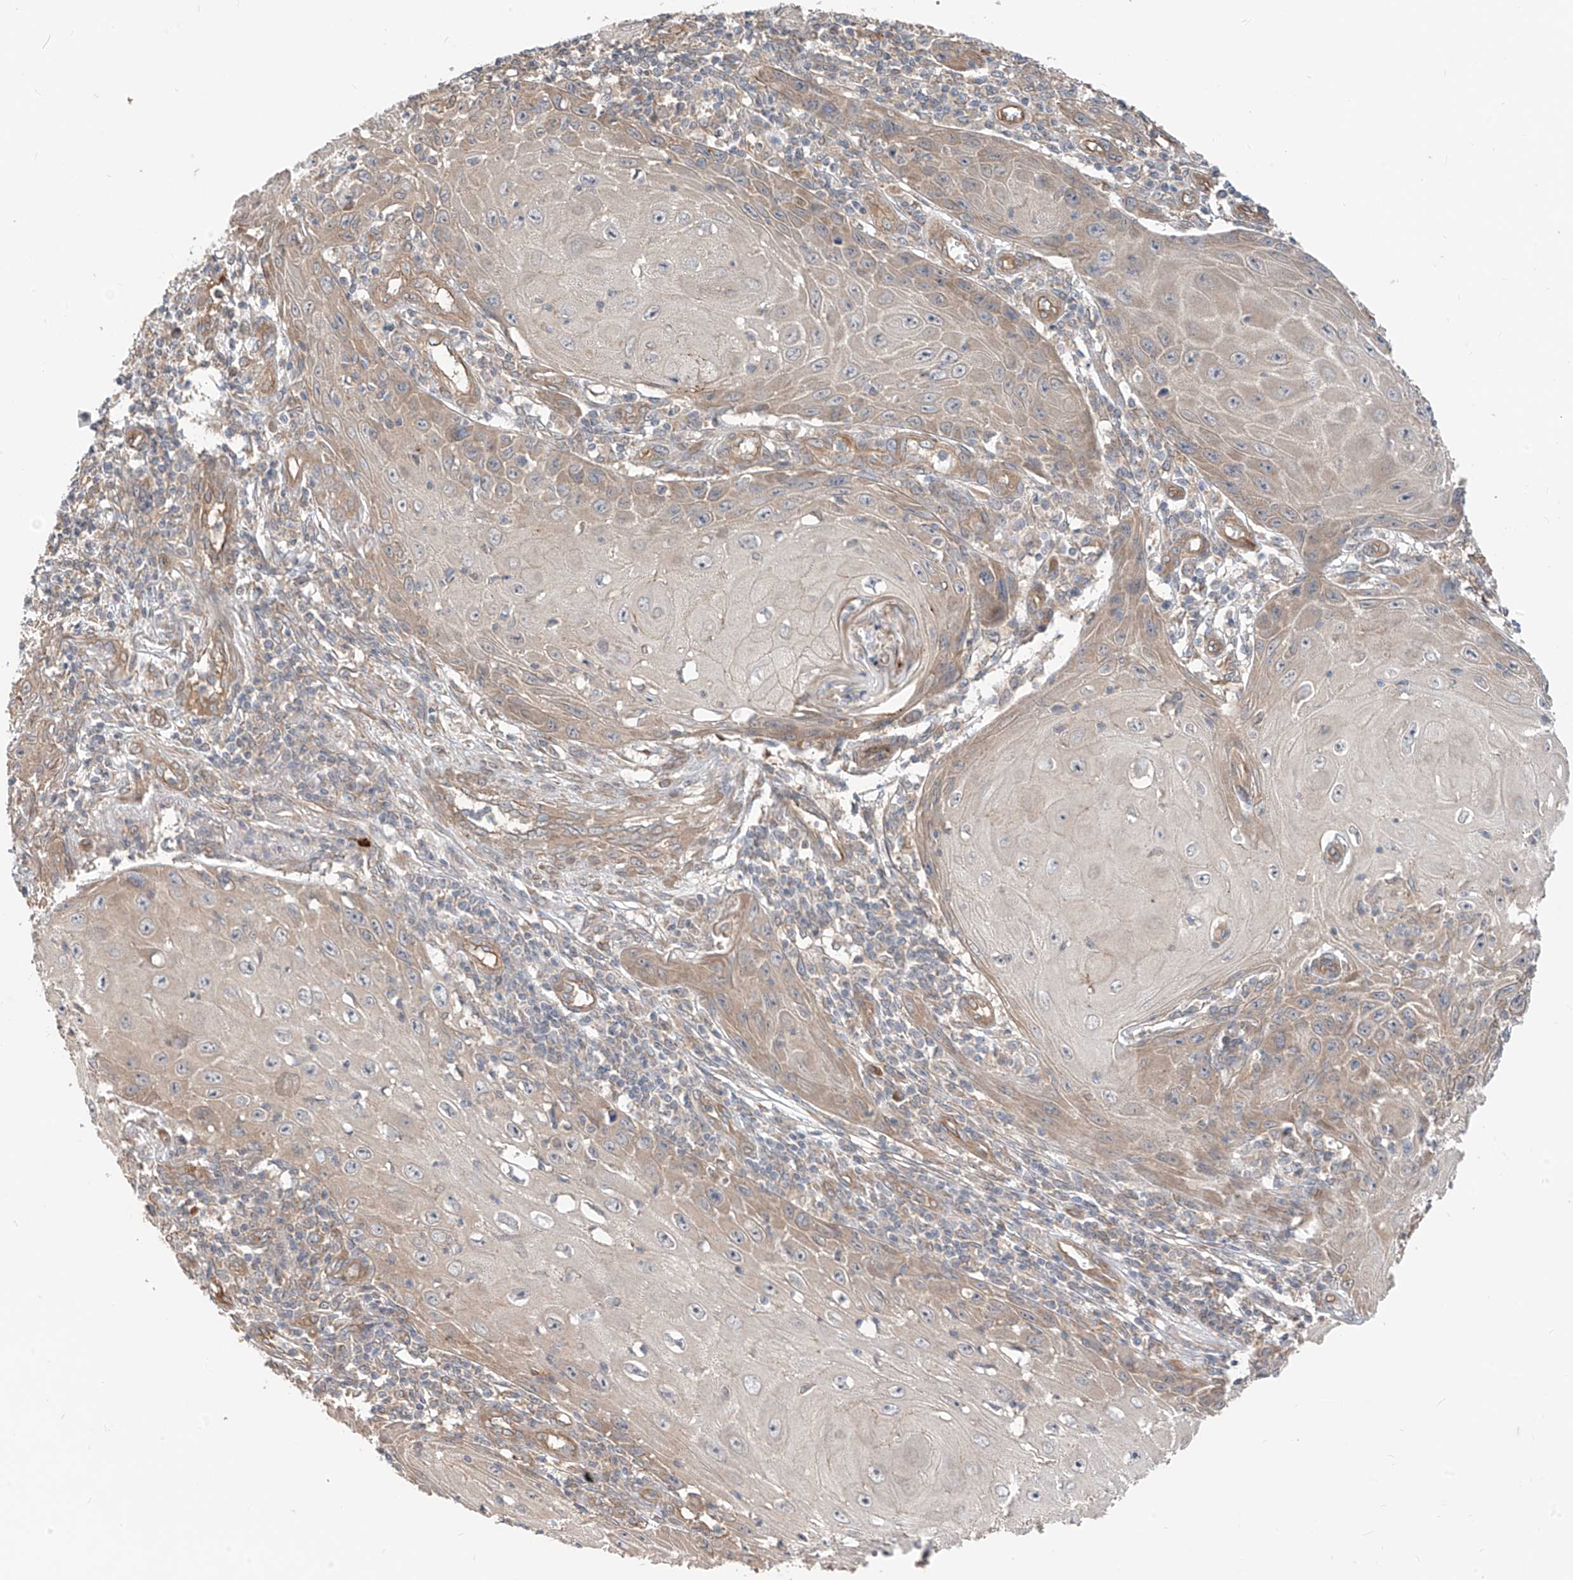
{"staining": {"intensity": "weak", "quantity": "<25%", "location": "cytoplasmic/membranous"}, "tissue": "skin cancer", "cell_type": "Tumor cells", "image_type": "cancer", "snomed": [{"axis": "morphology", "description": "Squamous cell carcinoma, NOS"}, {"axis": "topography", "description": "Skin"}], "caption": "Immunohistochemical staining of human skin cancer (squamous cell carcinoma) exhibits no significant expression in tumor cells.", "gene": "MTUS2", "patient": {"sex": "female", "age": 73}}